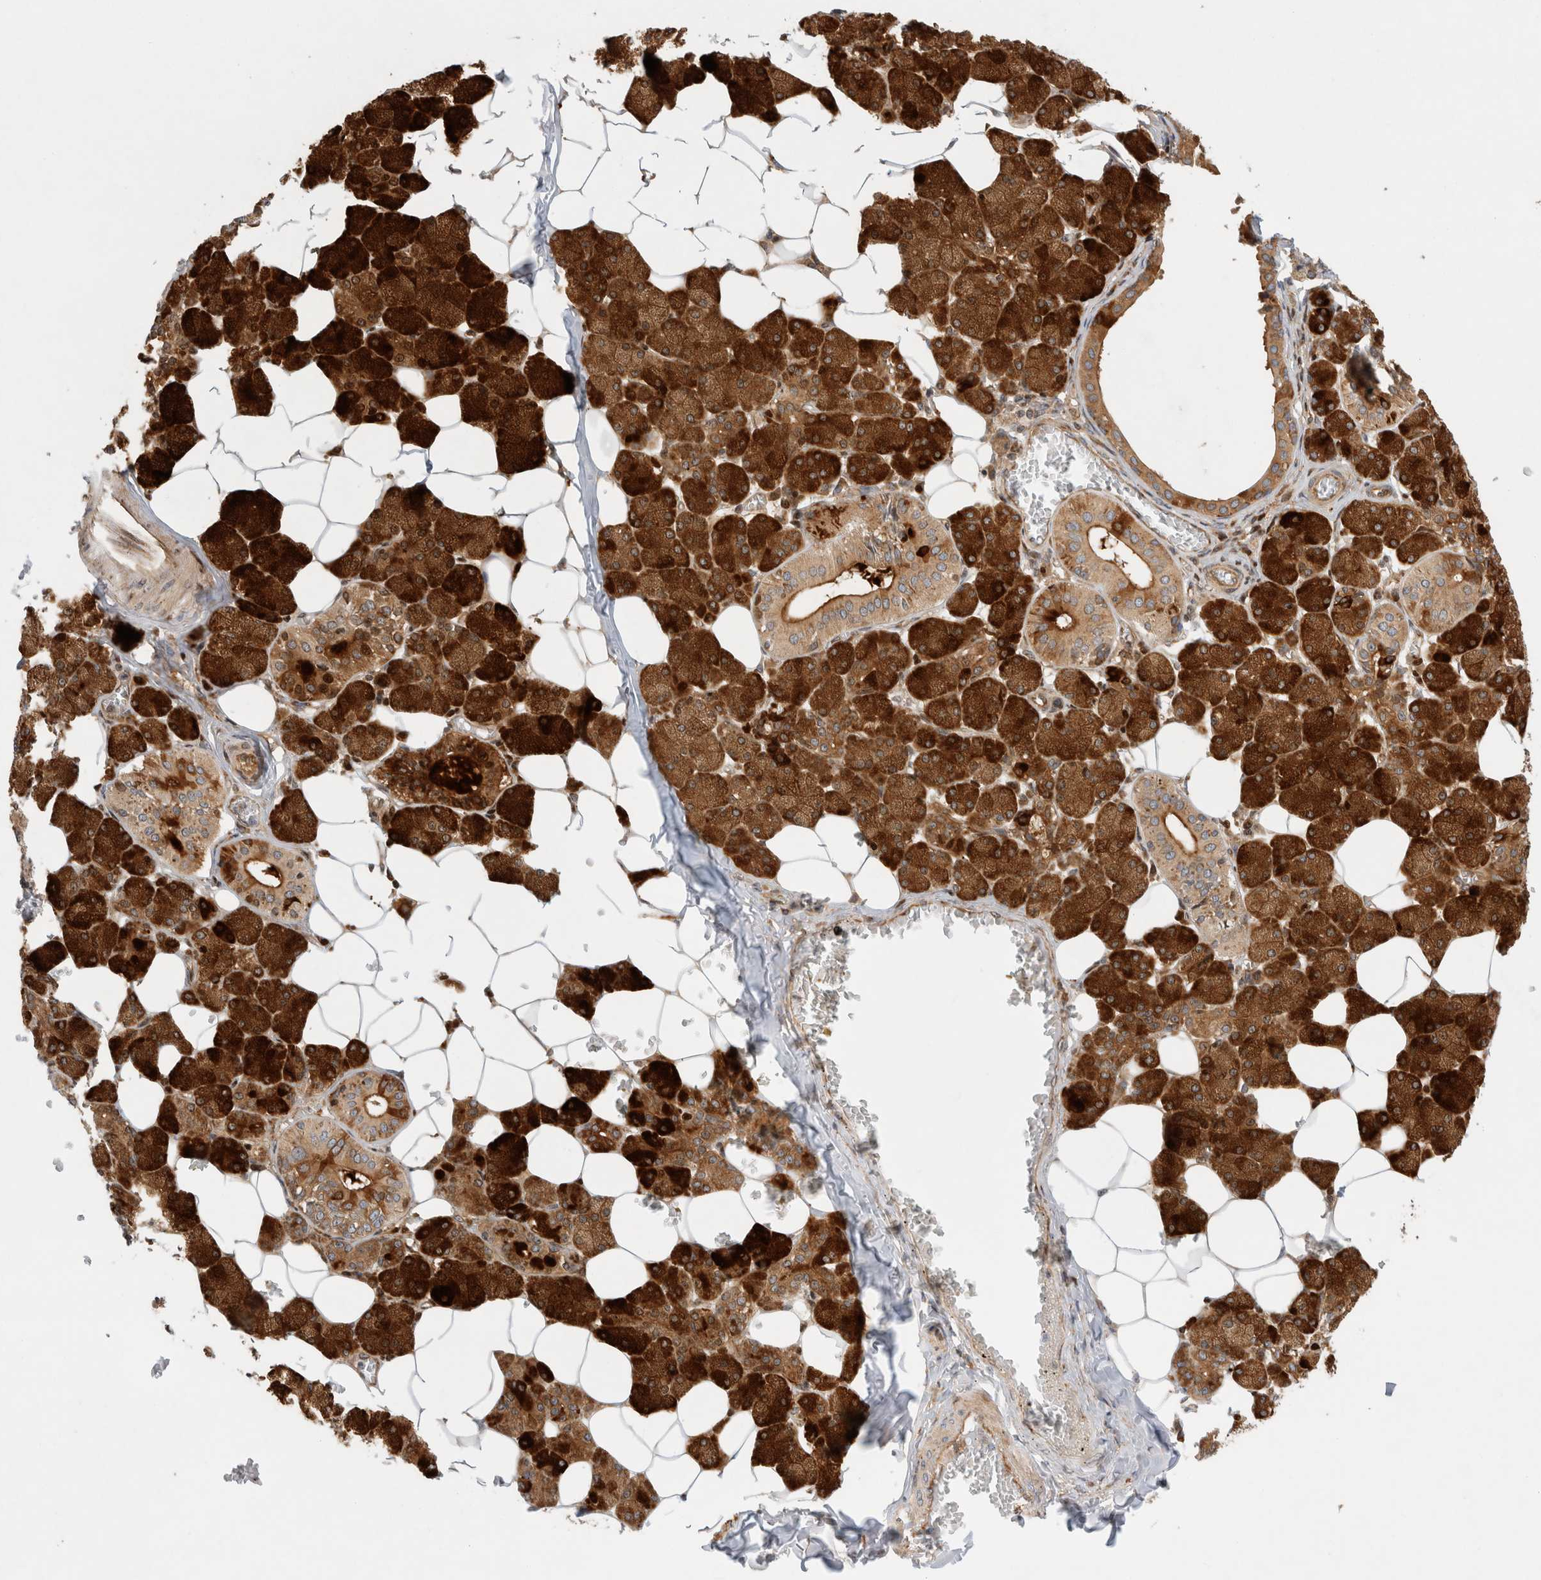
{"staining": {"intensity": "strong", "quantity": ">75%", "location": "cytoplasmic/membranous"}, "tissue": "salivary gland", "cell_type": "Glandular cells", "image_type": "normal", "snomed": [{"axis": "morphology", "description": "Normal tissue, NOS"}, {"axis": "topography", "description": "Salivary gland"}], "caption": "DAB (3,3'-diaminobenzidine) immunohistochemical staining of unremarkable human salivary gland shows strong cytoplasmic/membranous protein positivity in approximately >75% of glandular cells.", "gene": "GPR150", "patient": {"sex": "female", "age": 33}}